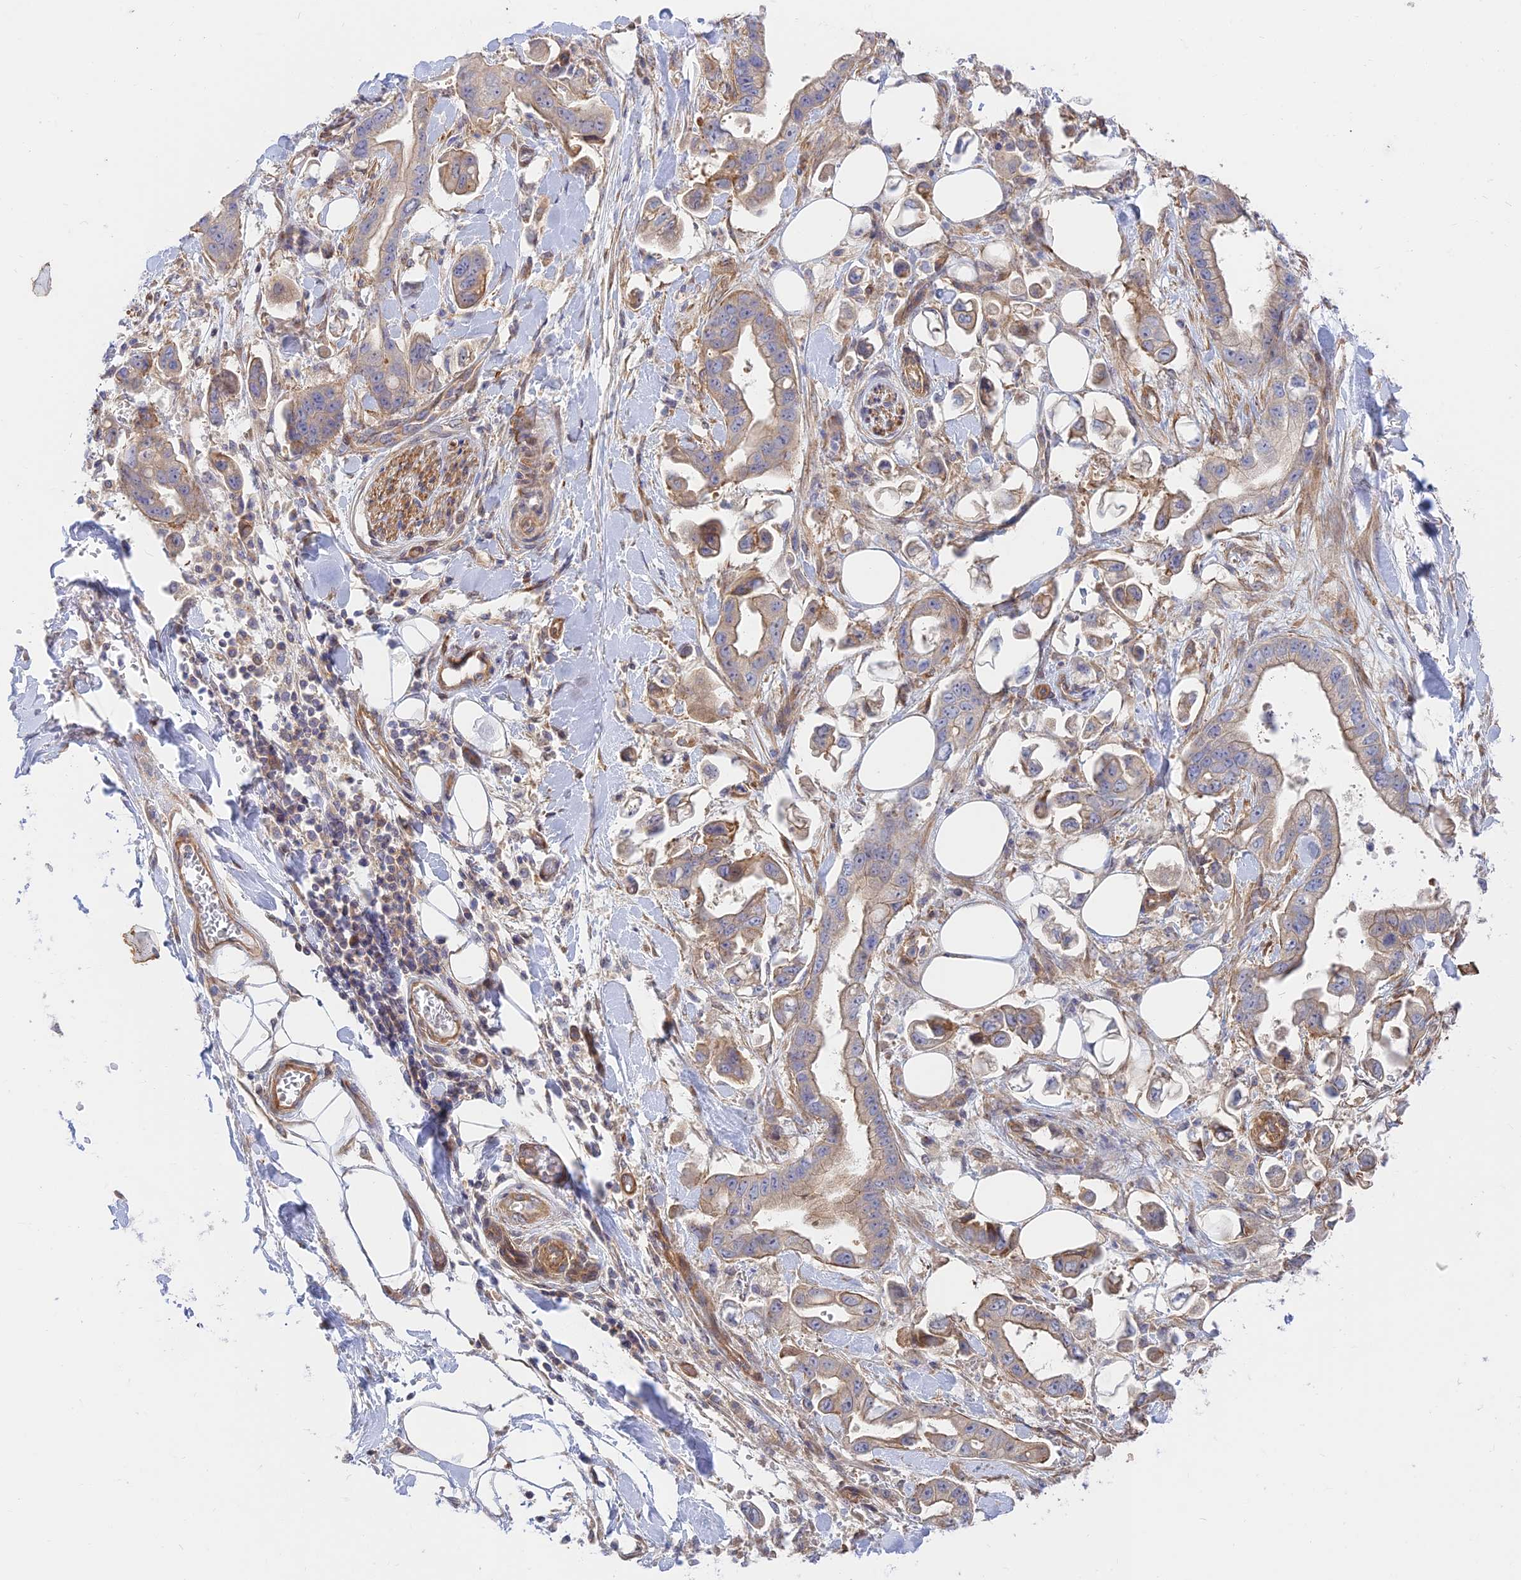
{"staining": {"intensity": "weak", "quantity": "25%-75%", "location": "cytoplasmic/membranous"}, "tissue": "stomach cancer", "cell_type": "Tumor cells", "image_type": "cancer", "snomed": [{"axis": "morphology", "description": "Adenocarcinoma, NOS"}, {"axis": "topography", "description": "Stomach"}], "caption": "Stomach cancer stained for a protein reveals weak cytoplasmic/membranous positivity in tumor cells.", "gene": "KCNAB1", "patient": {"sex": "male", "age": 62}}